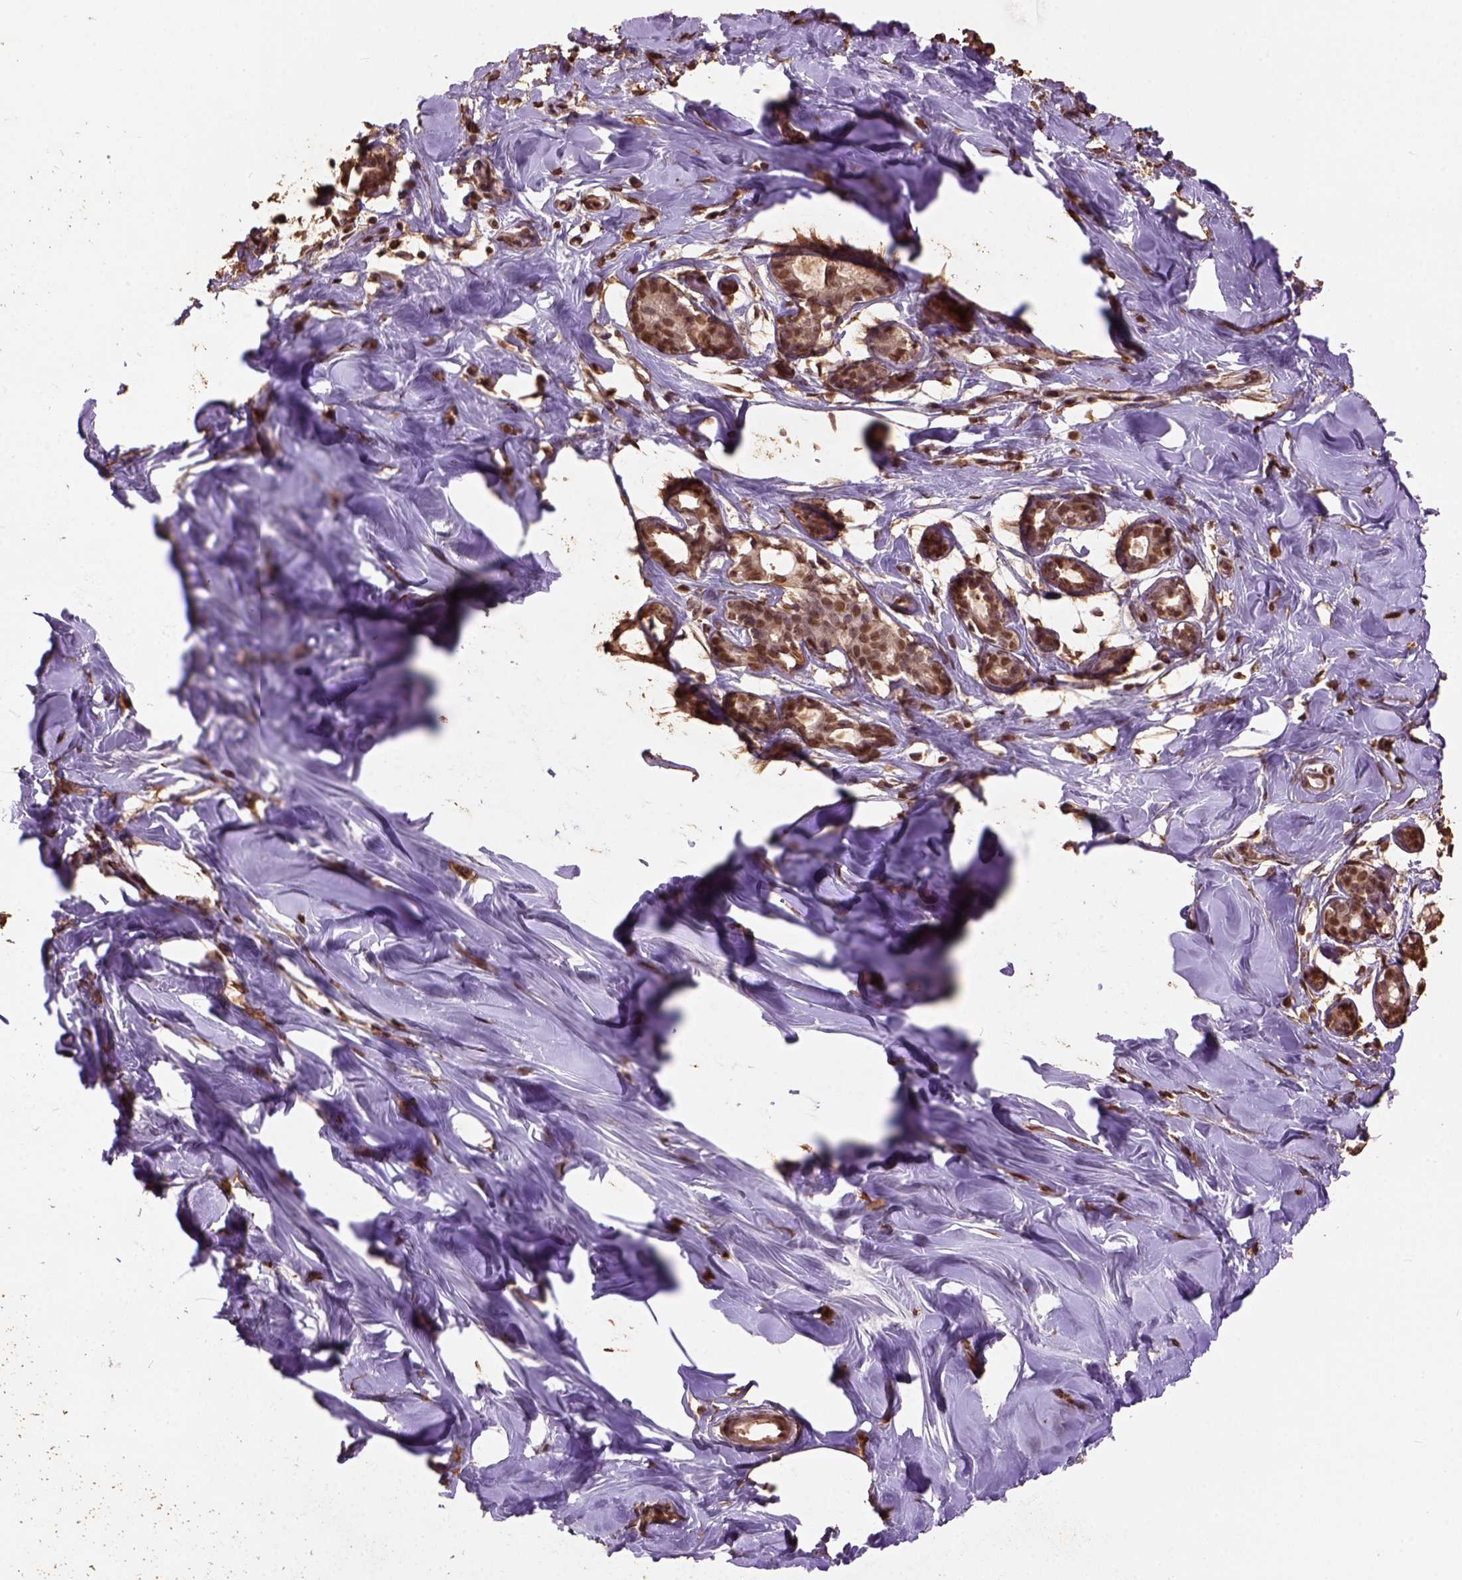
{"staining": {"intensity": "strong", "quantity": ">75%", "location": "cytoplasmic/membranous,nuclear"}, "tissue": "breast", "cell_type": "Adipocytes", "image_type": "normal", "snomed": [{"axis": "morphology", "description": "Normal tissue, NOS"}, {"axis": "topography", "description": "Breast"}], "caption": "Breast stained with DAB IHC exhibits high levels of strong cytoplasmic/membranous,nuclear staining in approximately >75% of adipocytes. The protein of interest is stained brown, and the nuclei are stained in blue (DAB IHC with brightfield microscopy, high magnification).", "gene": "CSTF2T", "patient": {"sex": "female", "age": 27}}